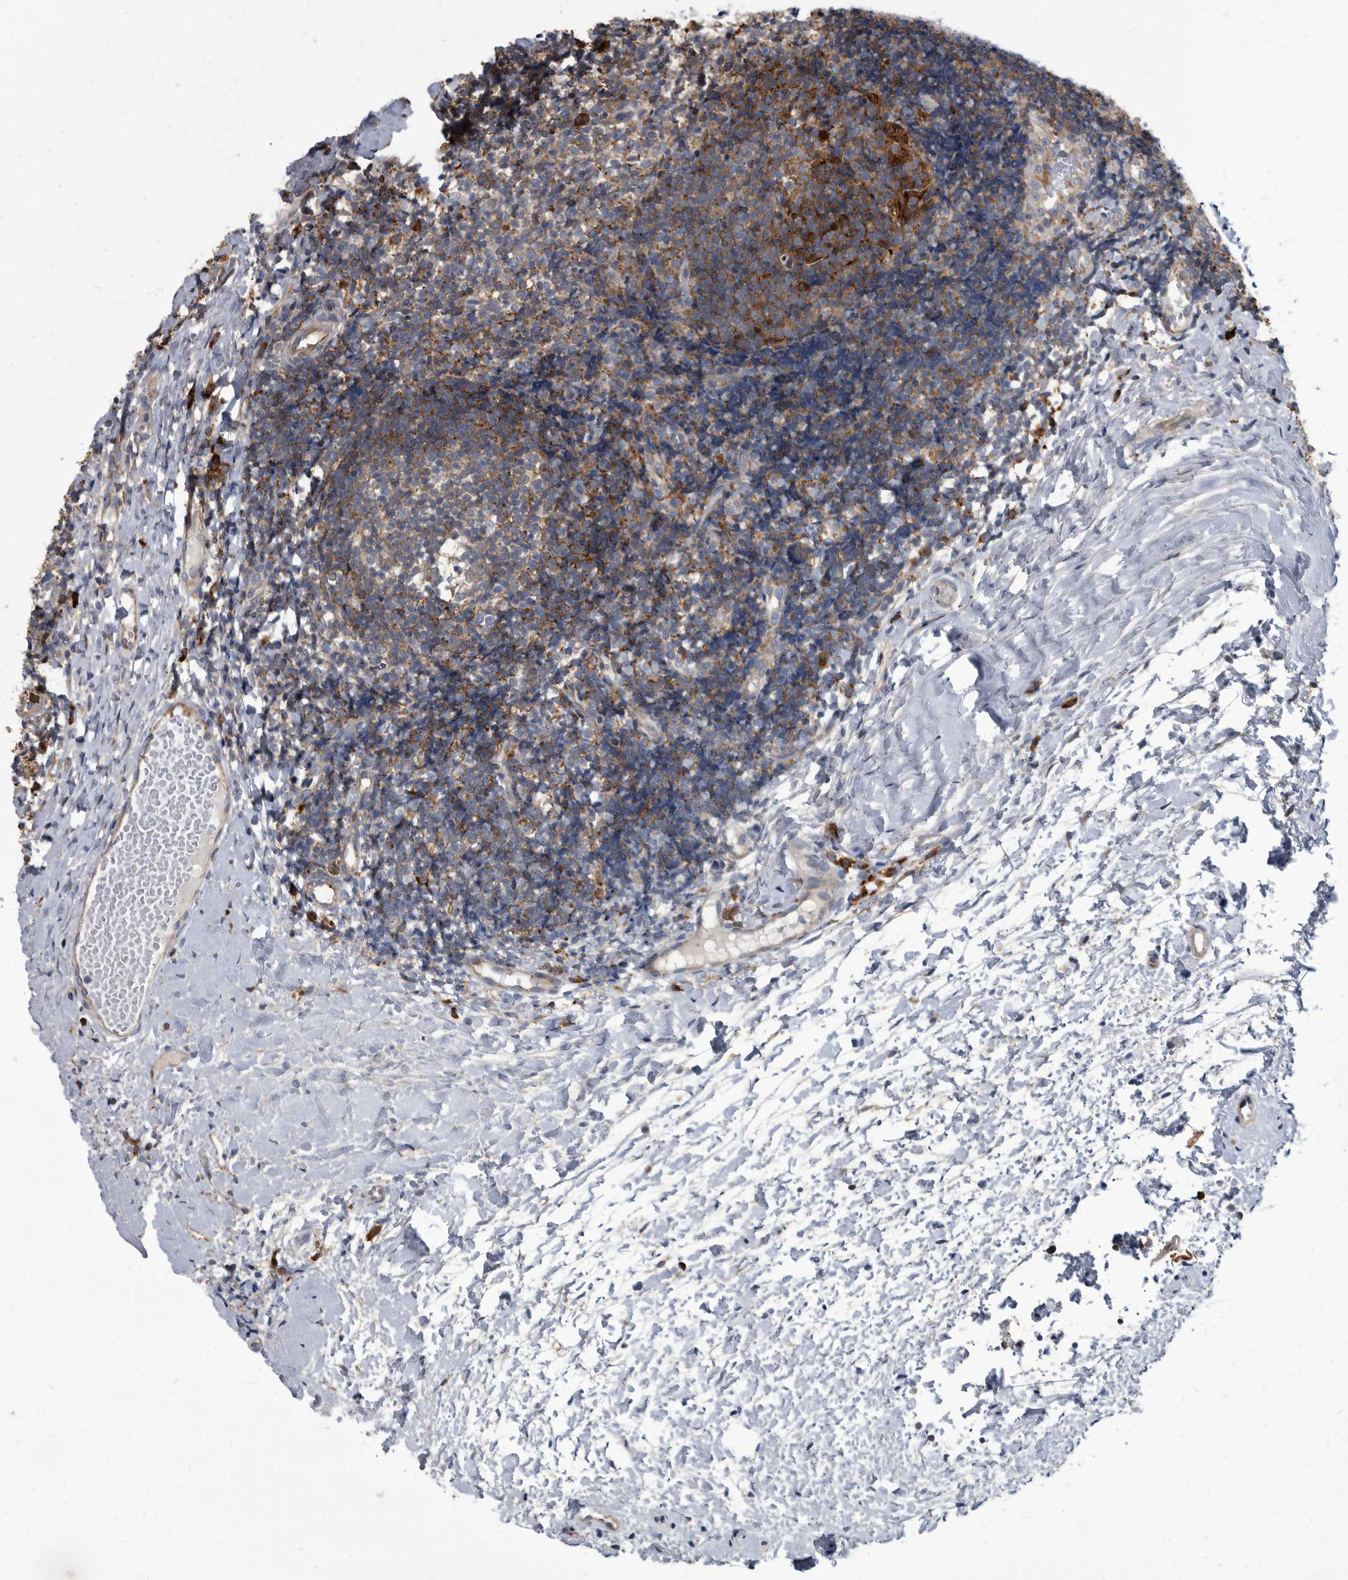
{"staining": {"intensity": "strong", "quantity": "25%-75%", "location": "cytoplasmic/membranous"}, "tissue": "tonsil", "cell_type": "Germinal center cells", "image_type": "normal", "snomed": [{"axis": "morphology", "description": "Normal tissue, NOS"}, {"axis": "topography", "description": "Tonsil"}], "caption": "The immunohistochemical stain shows strong cytoplasmic/membranous staining in germinal center cells of normal tonsil. Nuclei are stained in blue.", "gene": "CDV3", "patient": {"sex": "female", "age": 19}}